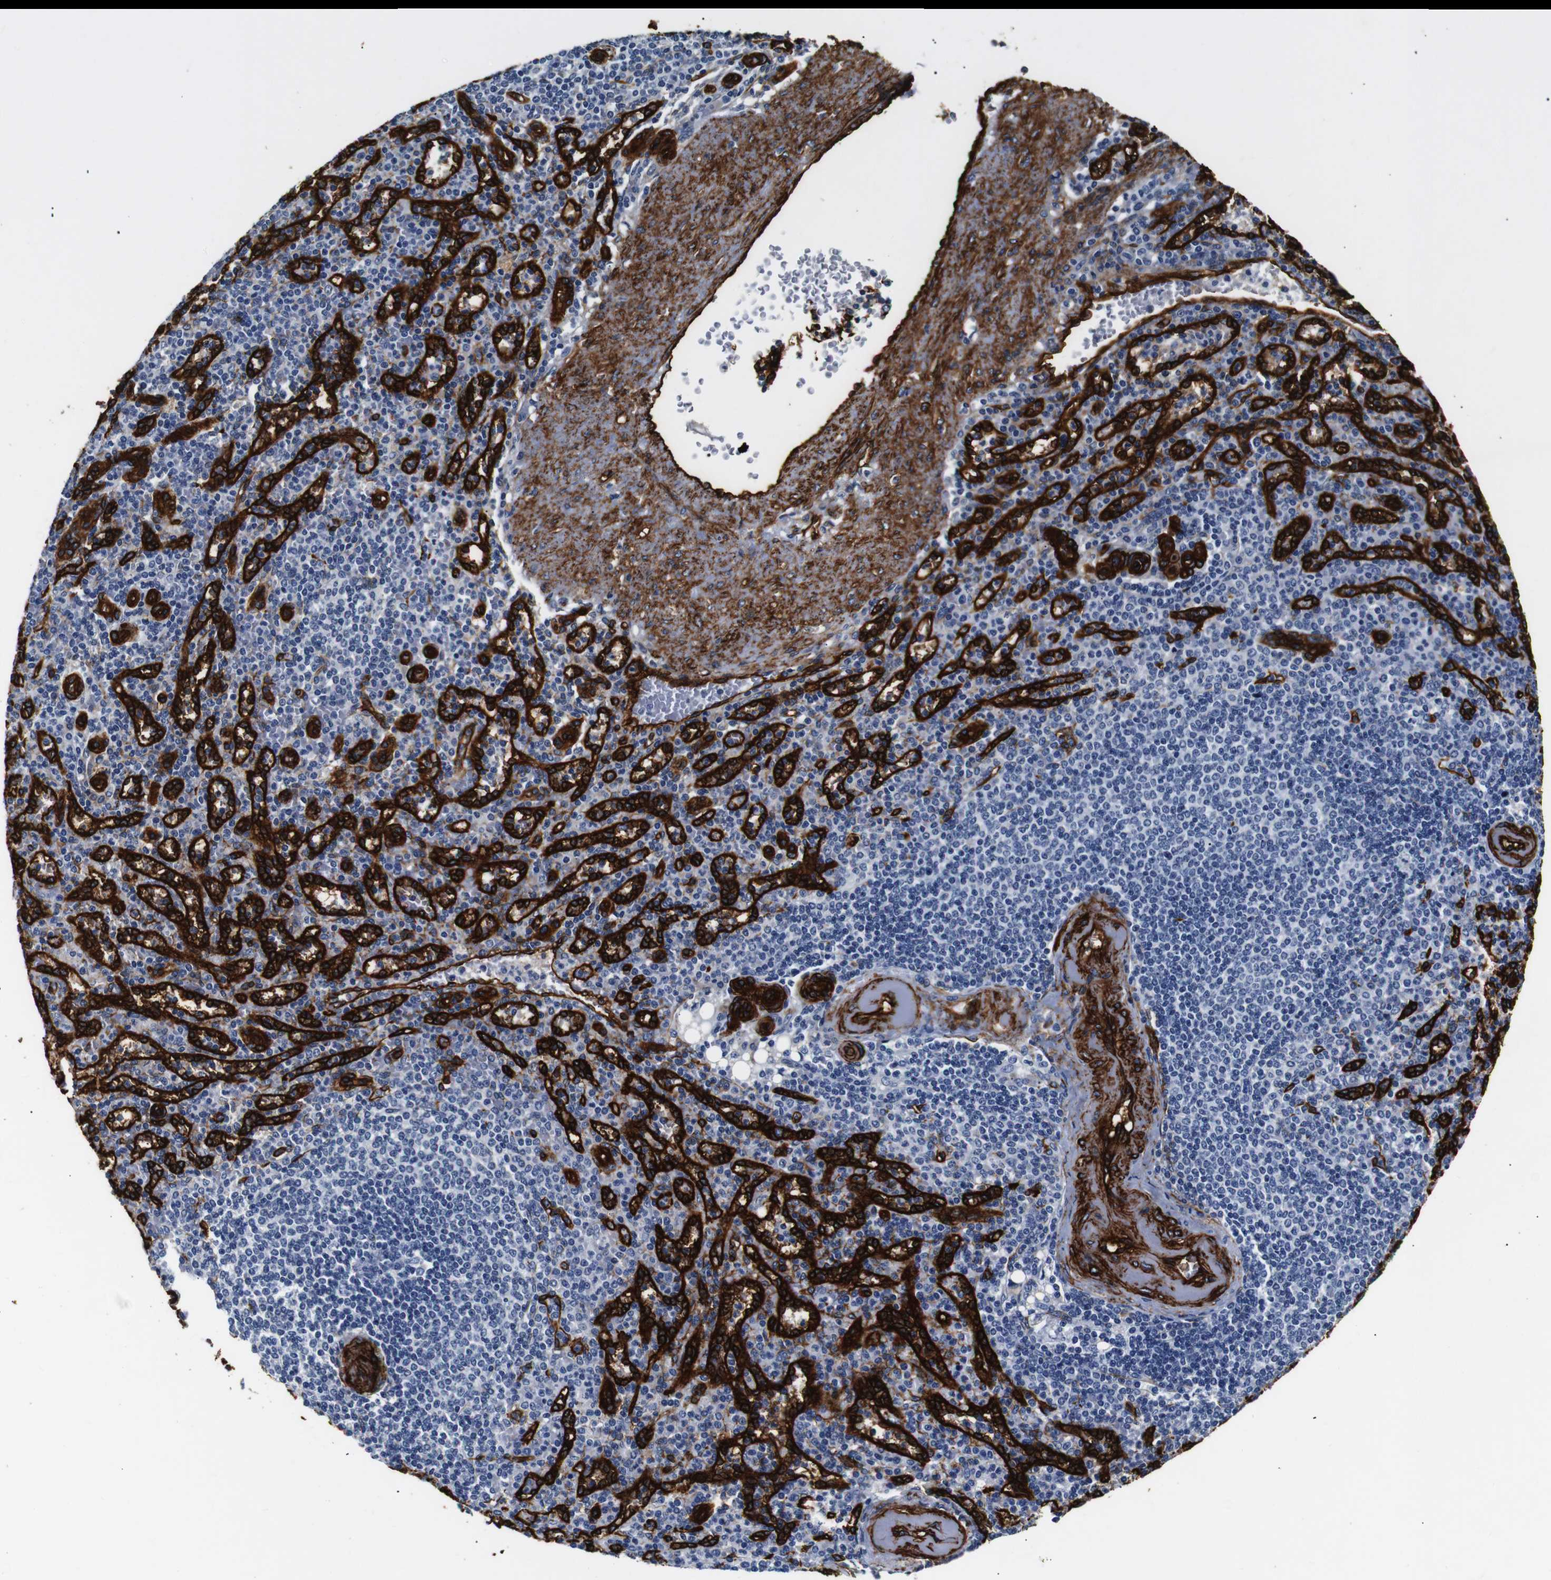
{"staining": {"intensity": "negative", "quantity": "none", "location": "none"}, "tissue": "spleen", "cell_type": "Cells in red pulp", "image_type": "normal", "snomed": [{"axis": "morphology", "description": "Normal tissue, NOS"}, {"axis": "topography", "description": "Spleen"}], "caption": "The image displays no staining of cells in red pulp in unremarkable spleen.", "gene": "CAV2", "patient": {"sex": "female", "age": 74}}